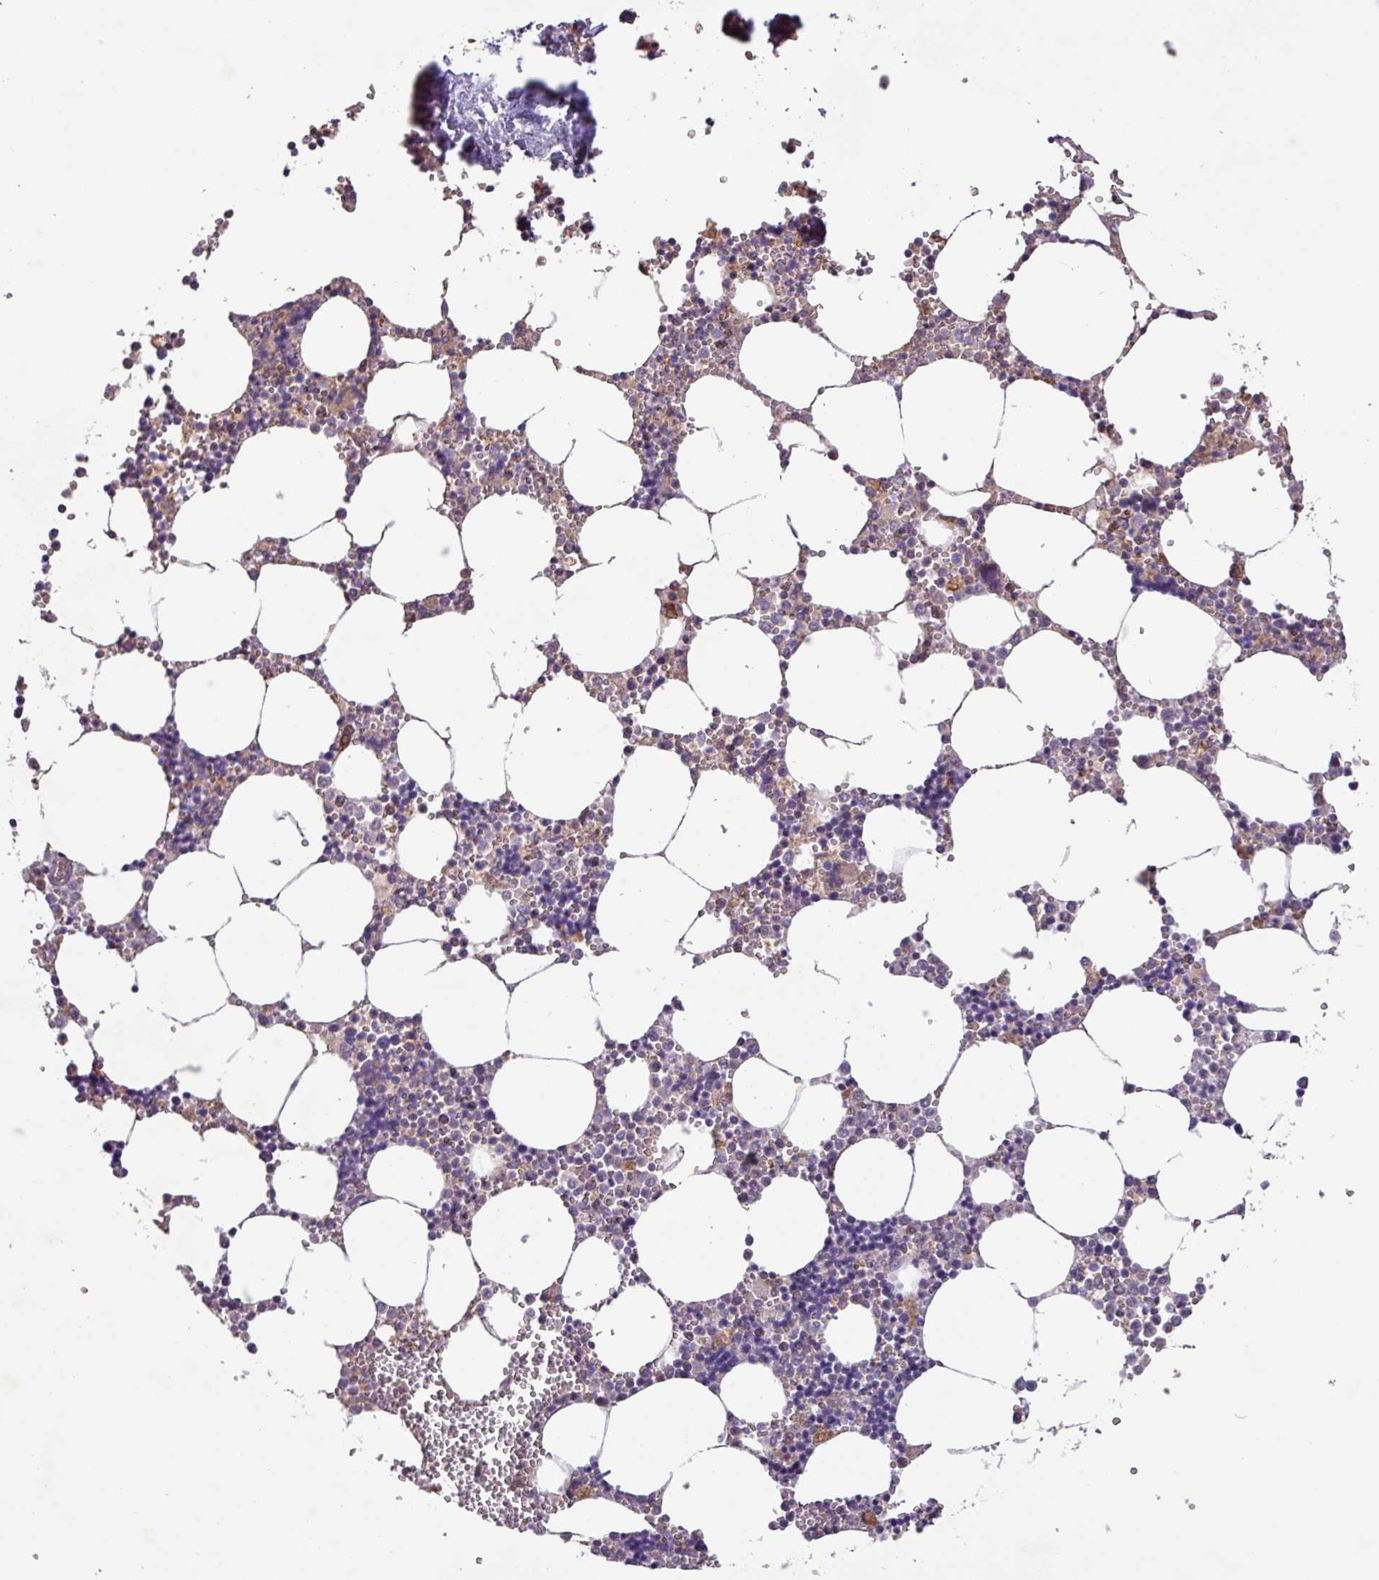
{"staining": {"intensity": "moderate", "quantity": "<25%", "location": "cytoplasmic/membranous"}, "tissue": "bone marrow", "cell_type": "Hematopoietic cells", "image_type": "normal", "snomed": [{"axis": "morphology", "description": "Normal tissue, NOS"}, {"axis": "topography", "description": "Bone marrow"}], "caption": "High-magnification brightfield microscopy of normal bone marrow stained with DAB (3,3'-diaminobenzidine) (brown) and counterstained with hematoxylin (blue). hematopoietic cells exhibit moderate cytoplasmic/membranous staining is identified in about<25% of cells. The staining is performed using DAB brown chromogen to label protein expression. The nuclei are counter-stained blue using hematoxylin.", "gene": "PTPRQ", "patient": {"sex": "male", "age": 54}}